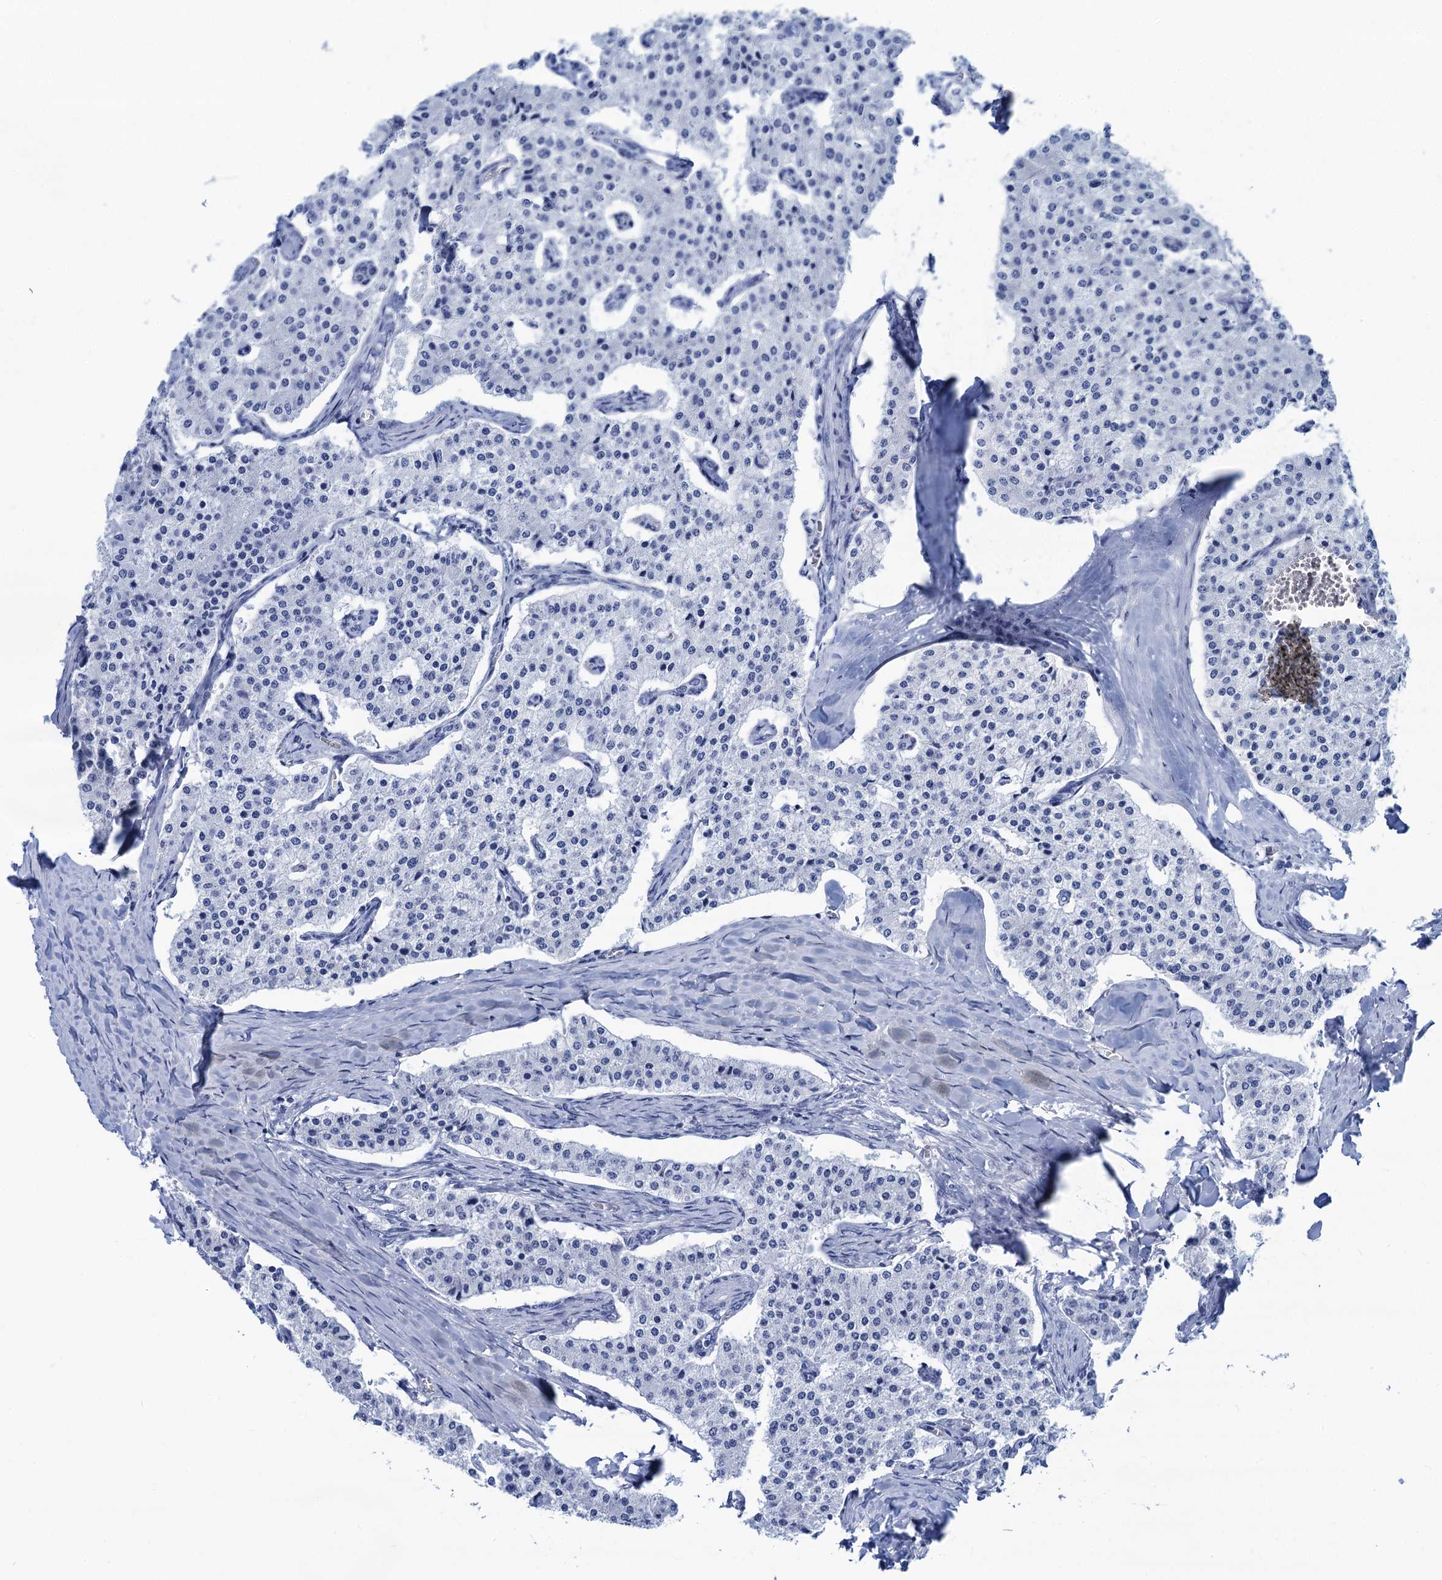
{"staining": {"intensity": "negative", "quantity": "none", "location": "none"}, "tissue": "carcinoid", "cell_type": "Tumor cells", "image_type": "cancer", "snomed": [{"axis": "morphology", "description": "Carcinoid, malignant, NOS"}, {"axis": "topography", "description": "Colon"}], "caption": "Immunohistochemical staining of human carcinoid shows no significant staining in tumor cells.", "gene": "CABYR", "patient": {"sex": "female", "age": 52}}